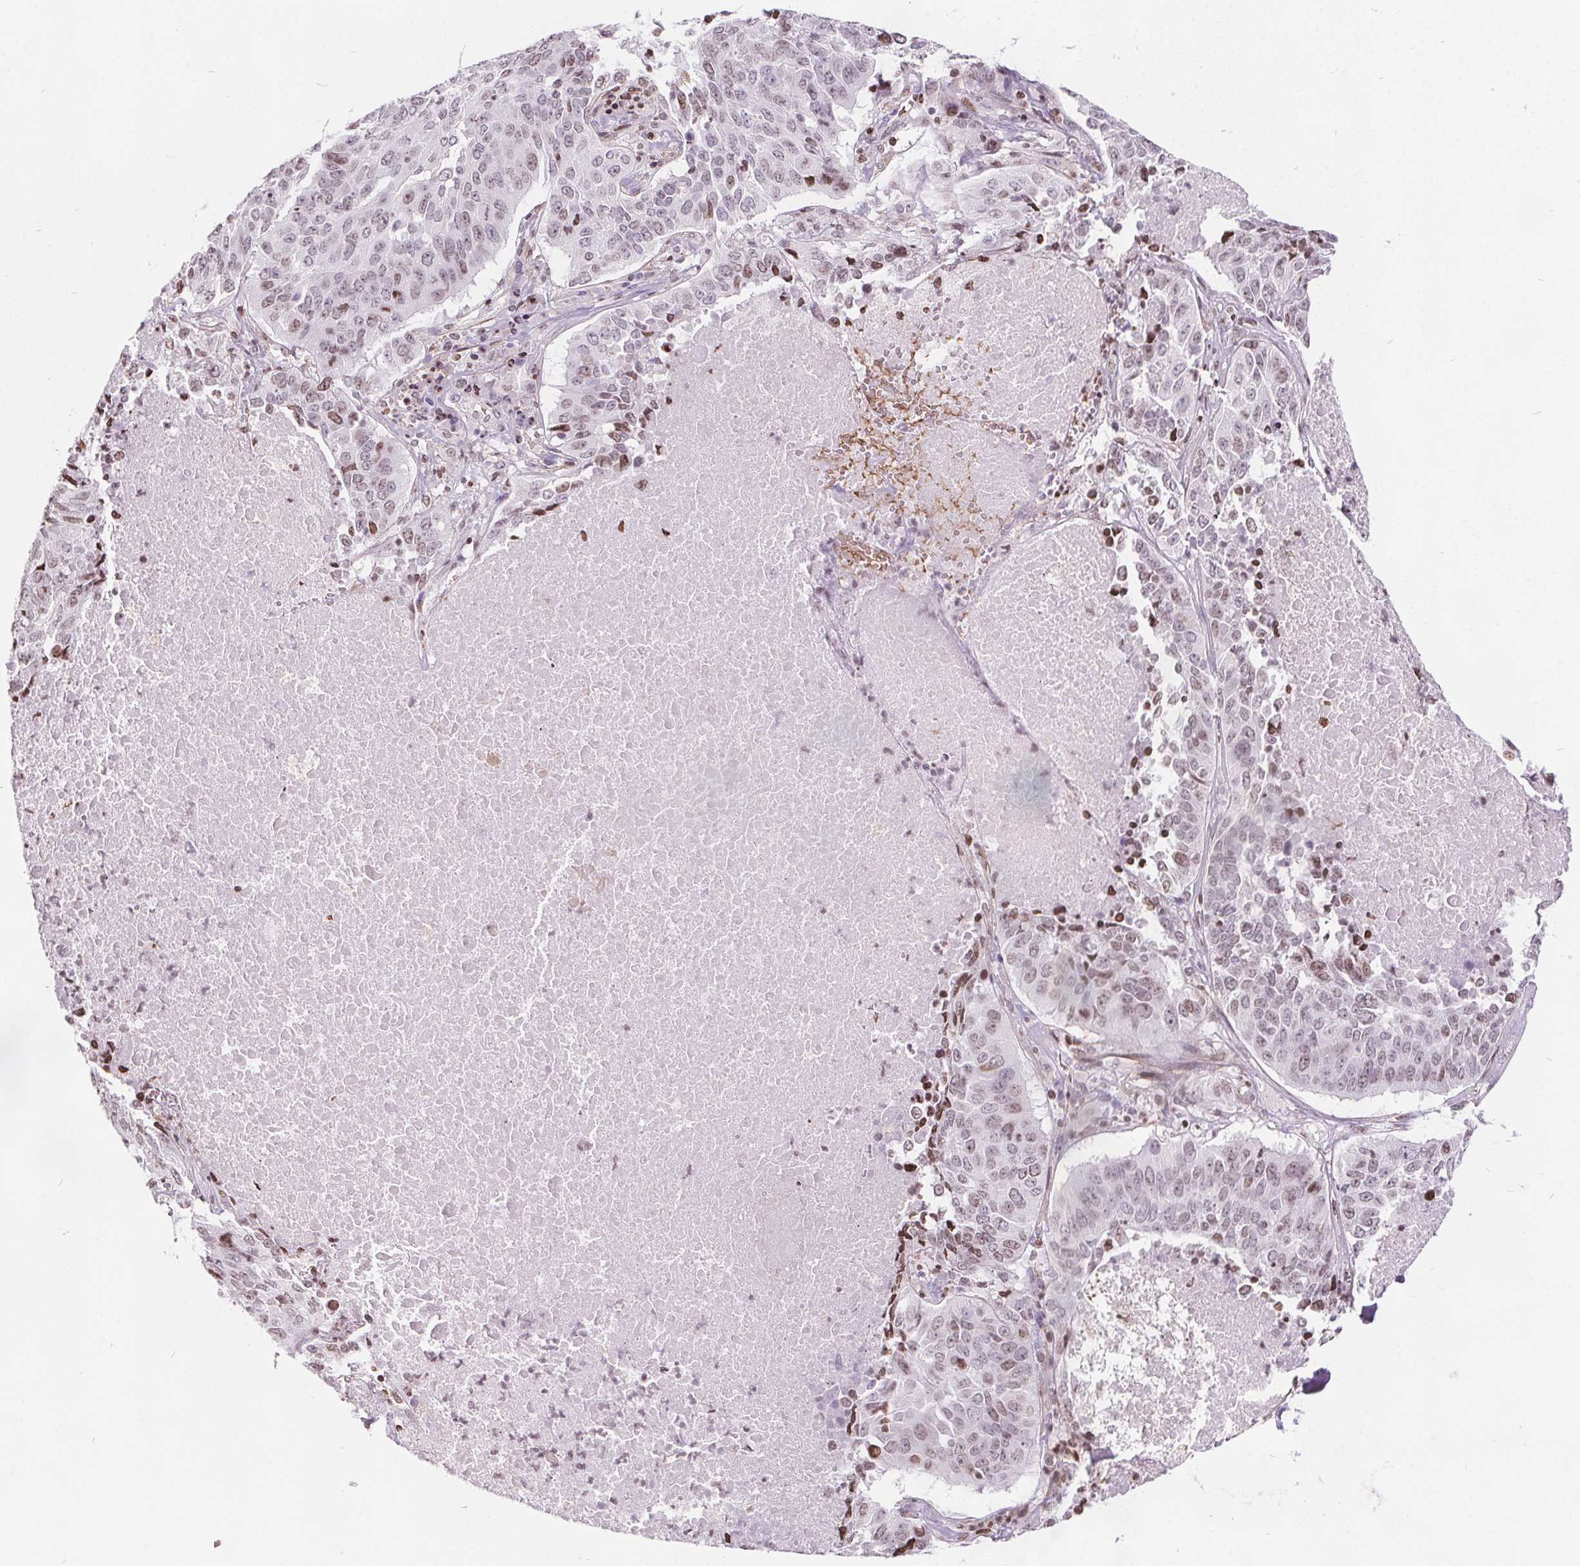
{"staining": {"intensity": "moderate", "quantity": "<25%", "location": "nuclear"}, "tissue": "lung cancer", "cell_type": "Tumor cells", "image_type": "cancer", "snomed": [{"axis": "morphology", "description": "Normal tissue, NOS"}, {"axis": "morphology", "description": "Squamous cell carcinoma, NOS"}, {"axis": "topography", "description": "Bronchus"}, {"axis": "topography", "description": "Lung"}], "caption": "DAB immunohistochemical staining of lung squamous cell carcinoma demonstrates moderate nuclear protein expression in about <25% of tumor cells. (Brightfield microscopy of DAB IHC at high magnification).", "gene": "ISLR2", "patient": {"sex": "male", "age": 64}}